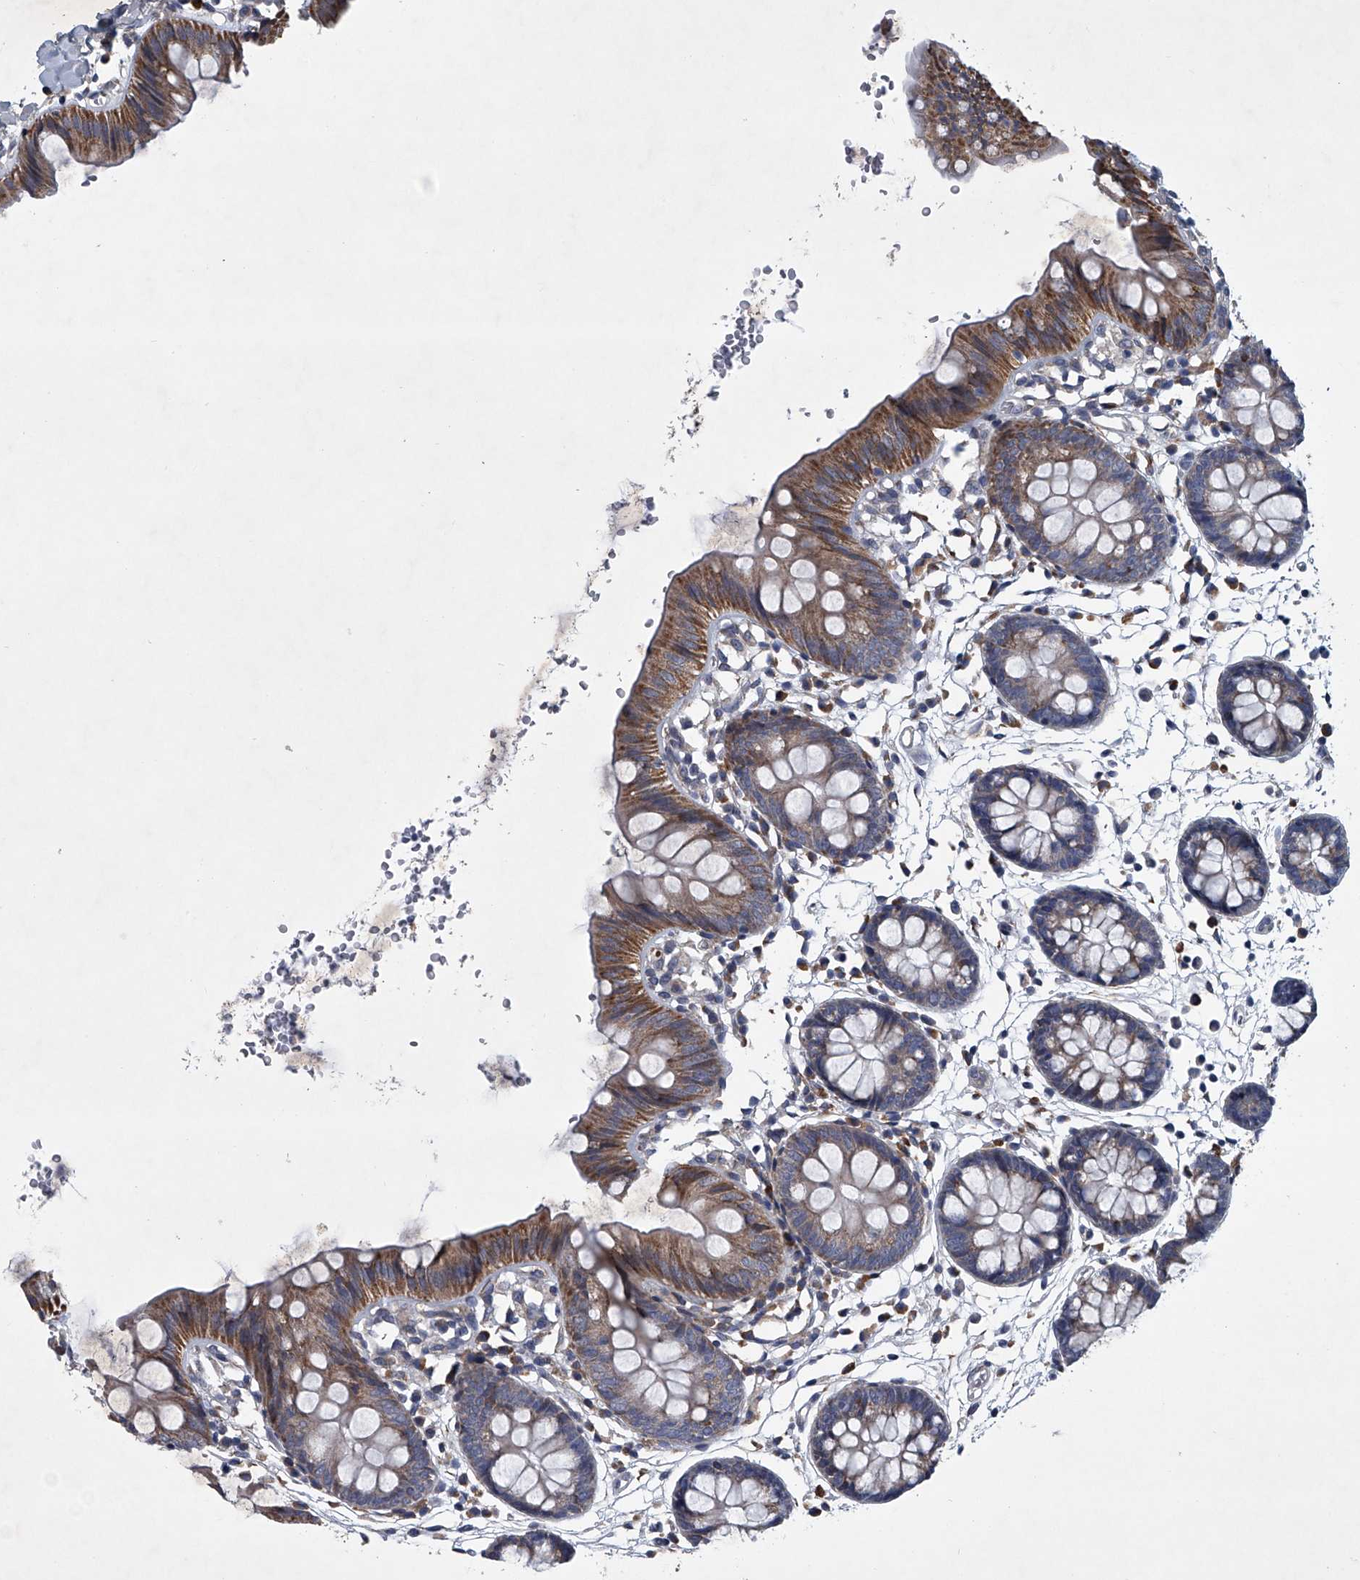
{"staining": {"intensity": "weak", "quantity": ">75%", "location": "cytoplasmic/membranous"}, "tissue": "colon", "cell_type": "Endothelial cells", "image_type": "normal", "snomed": [{"axis": "morphology", "description": "Normal tissue, NOS"}, {"axis": "topography", "description": "Colon"}], "caption": "Protein expression by IHC exhibits weak cytoplasmic/membranous positivity in about >75% of endothelial cells in normal colon.", "gene": "ABCG1", "patient": {"sex": "male", "age": 56}}